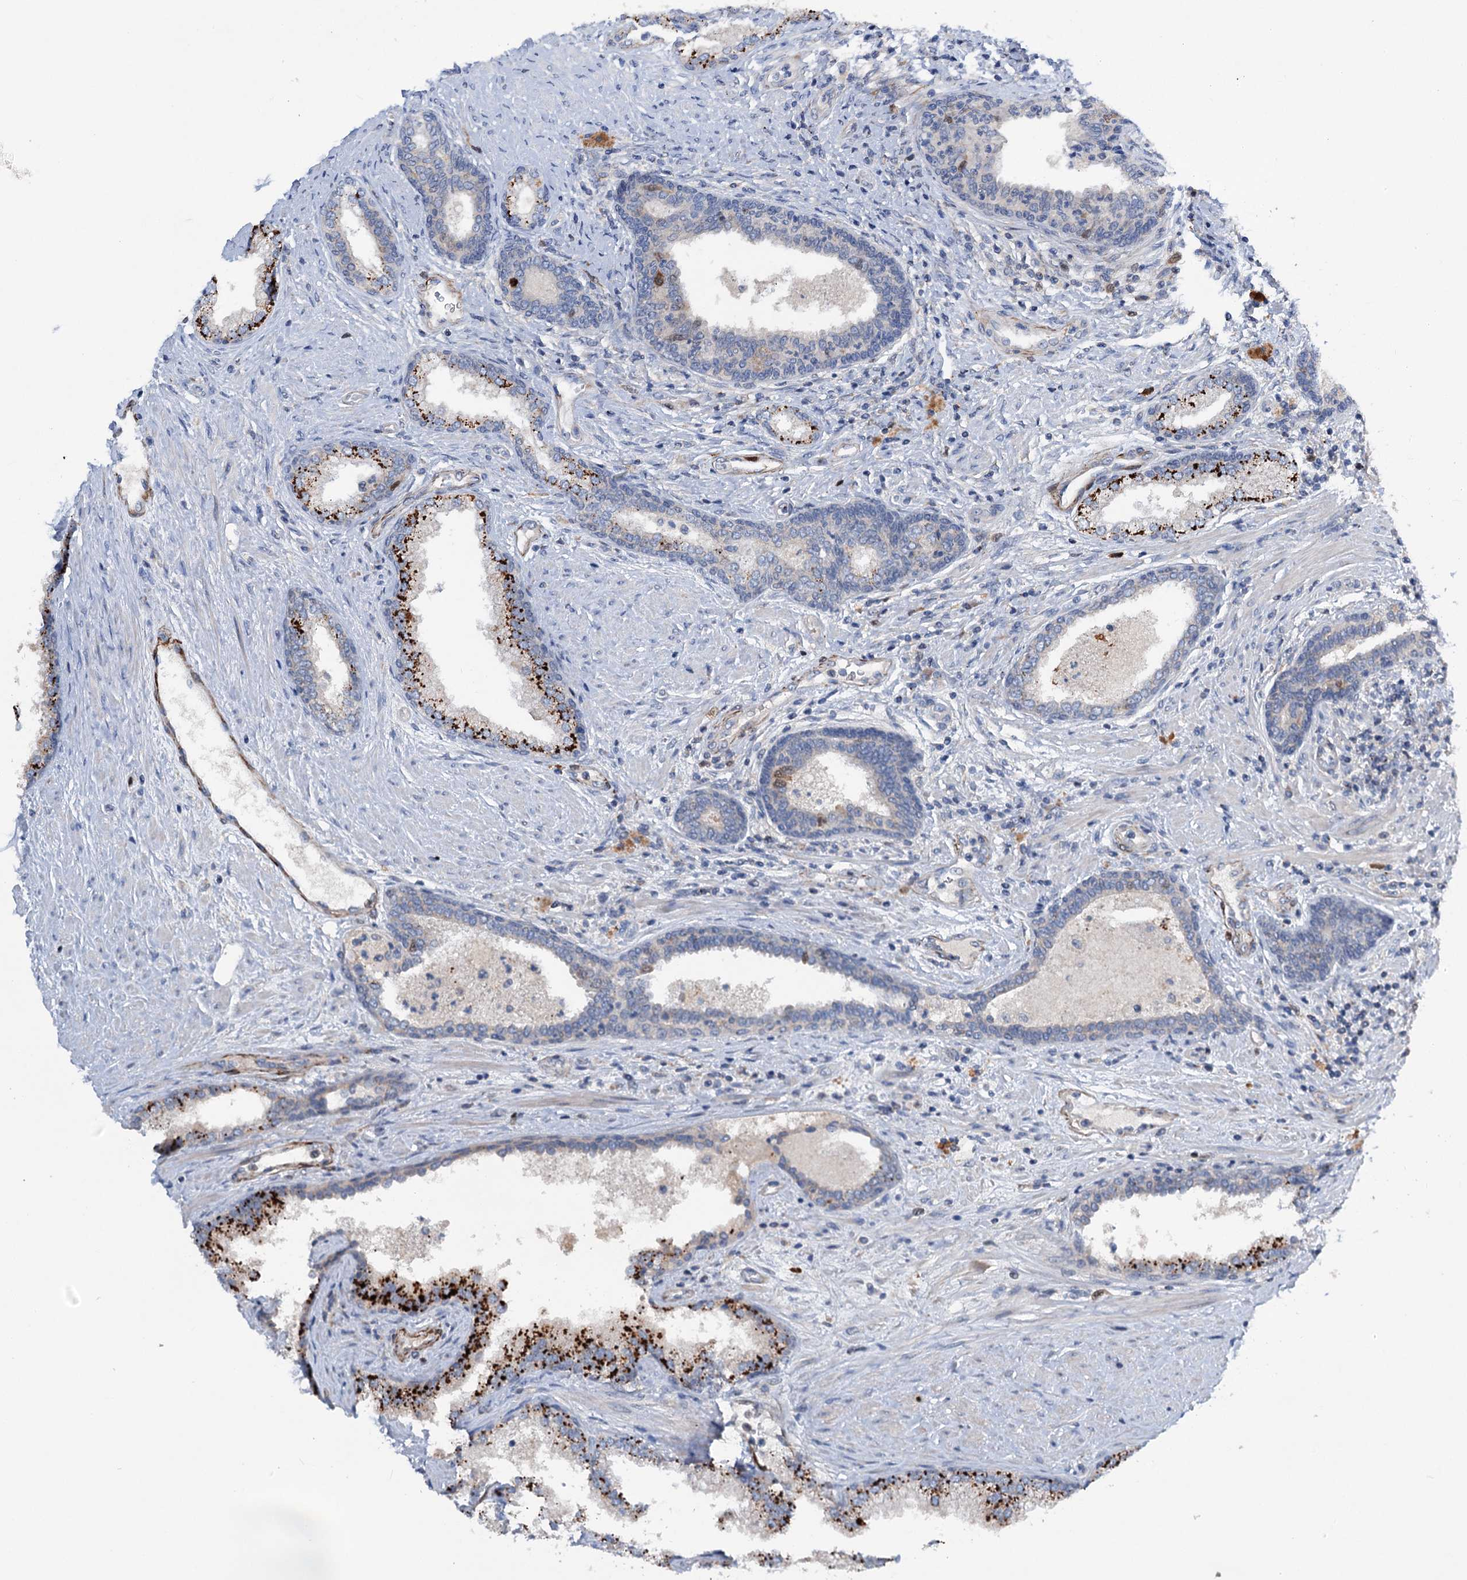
{"staining": {"intensity": "strong", "quantity": "25%-75%", "location": "cytoplasmic/membranous"}, "tissue": "prostate", "cell_type": "Glandular cells", "image_type": "normal", "snomed": [{"axis": "morphology", "description": "Normal tissue, NOS"}, {"axis": "topography", "description": "Prostate"}], "caption": "DAB immunohistochemical staining of unremarkable human prostate exhibits strong cytoplasmic/membranous protein staining in about 25%-75% of glandular cells. (DAB IHC, brown staining for protein, blue staining for nuclei).", "gene": "NCAPD2", "patient": {"sex": "male", "age": 76}}